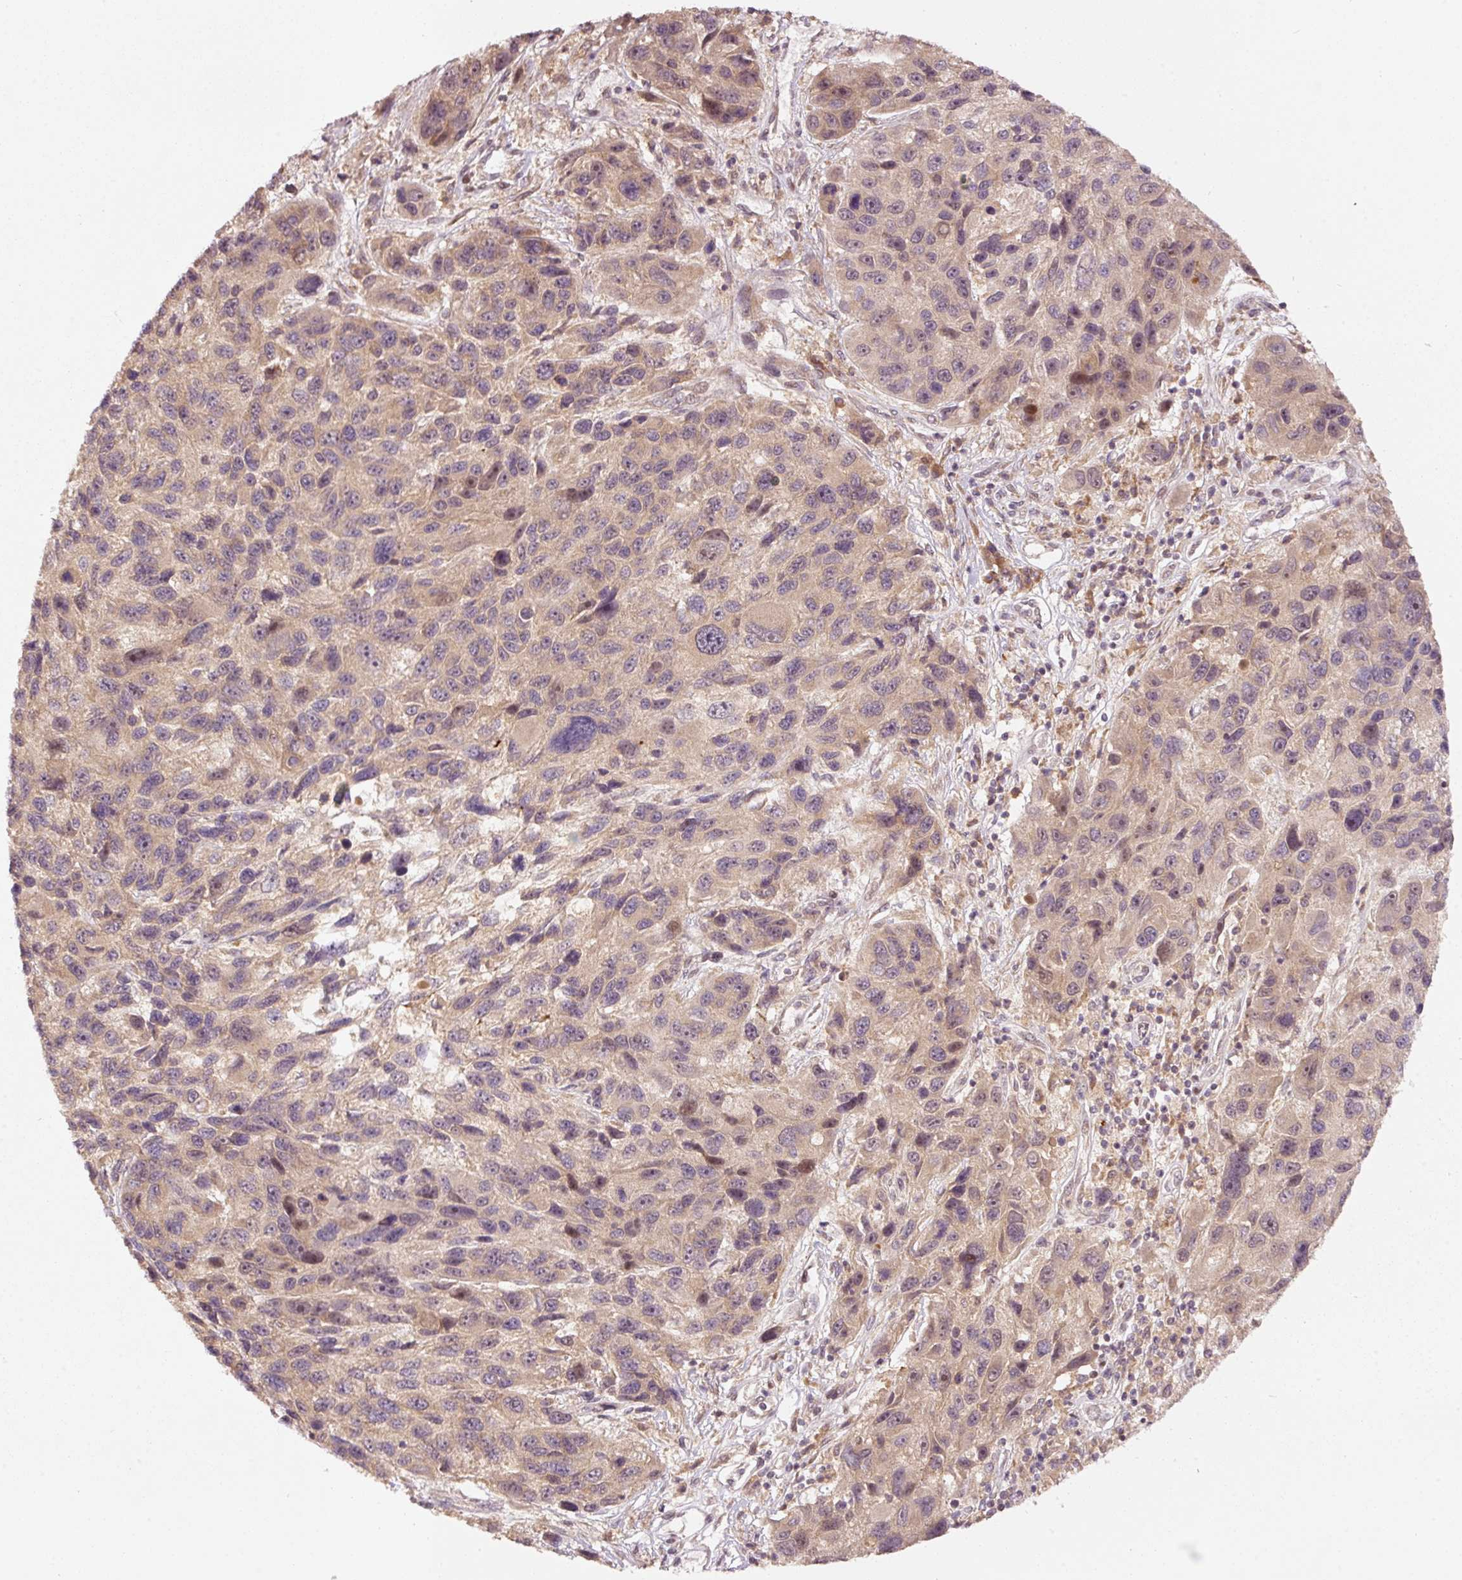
{"staining": {"intensity": "weak", "quantity": "25%-75%", "location": "cytoplasmic/membranous"}, "tissue": "melanoma", "cell_type": "Tumor cells", "image_type": "cancer", "snomed": [{"axis": "morphology", "description": "Malignant melanoma, NOS"}, {"axis": "topography", "description": "Skin"}], "caption": "Protein expression analysis of human malignant melanoma reveals weak cytoplasmic/membranous staining in approximately 25%-75% of tumor cells. (brown staining indicates protein expression, while blue staining denotes nuclei).", "gene": "PCDHB1", "patient": {"sex": "male", "age": 53}}